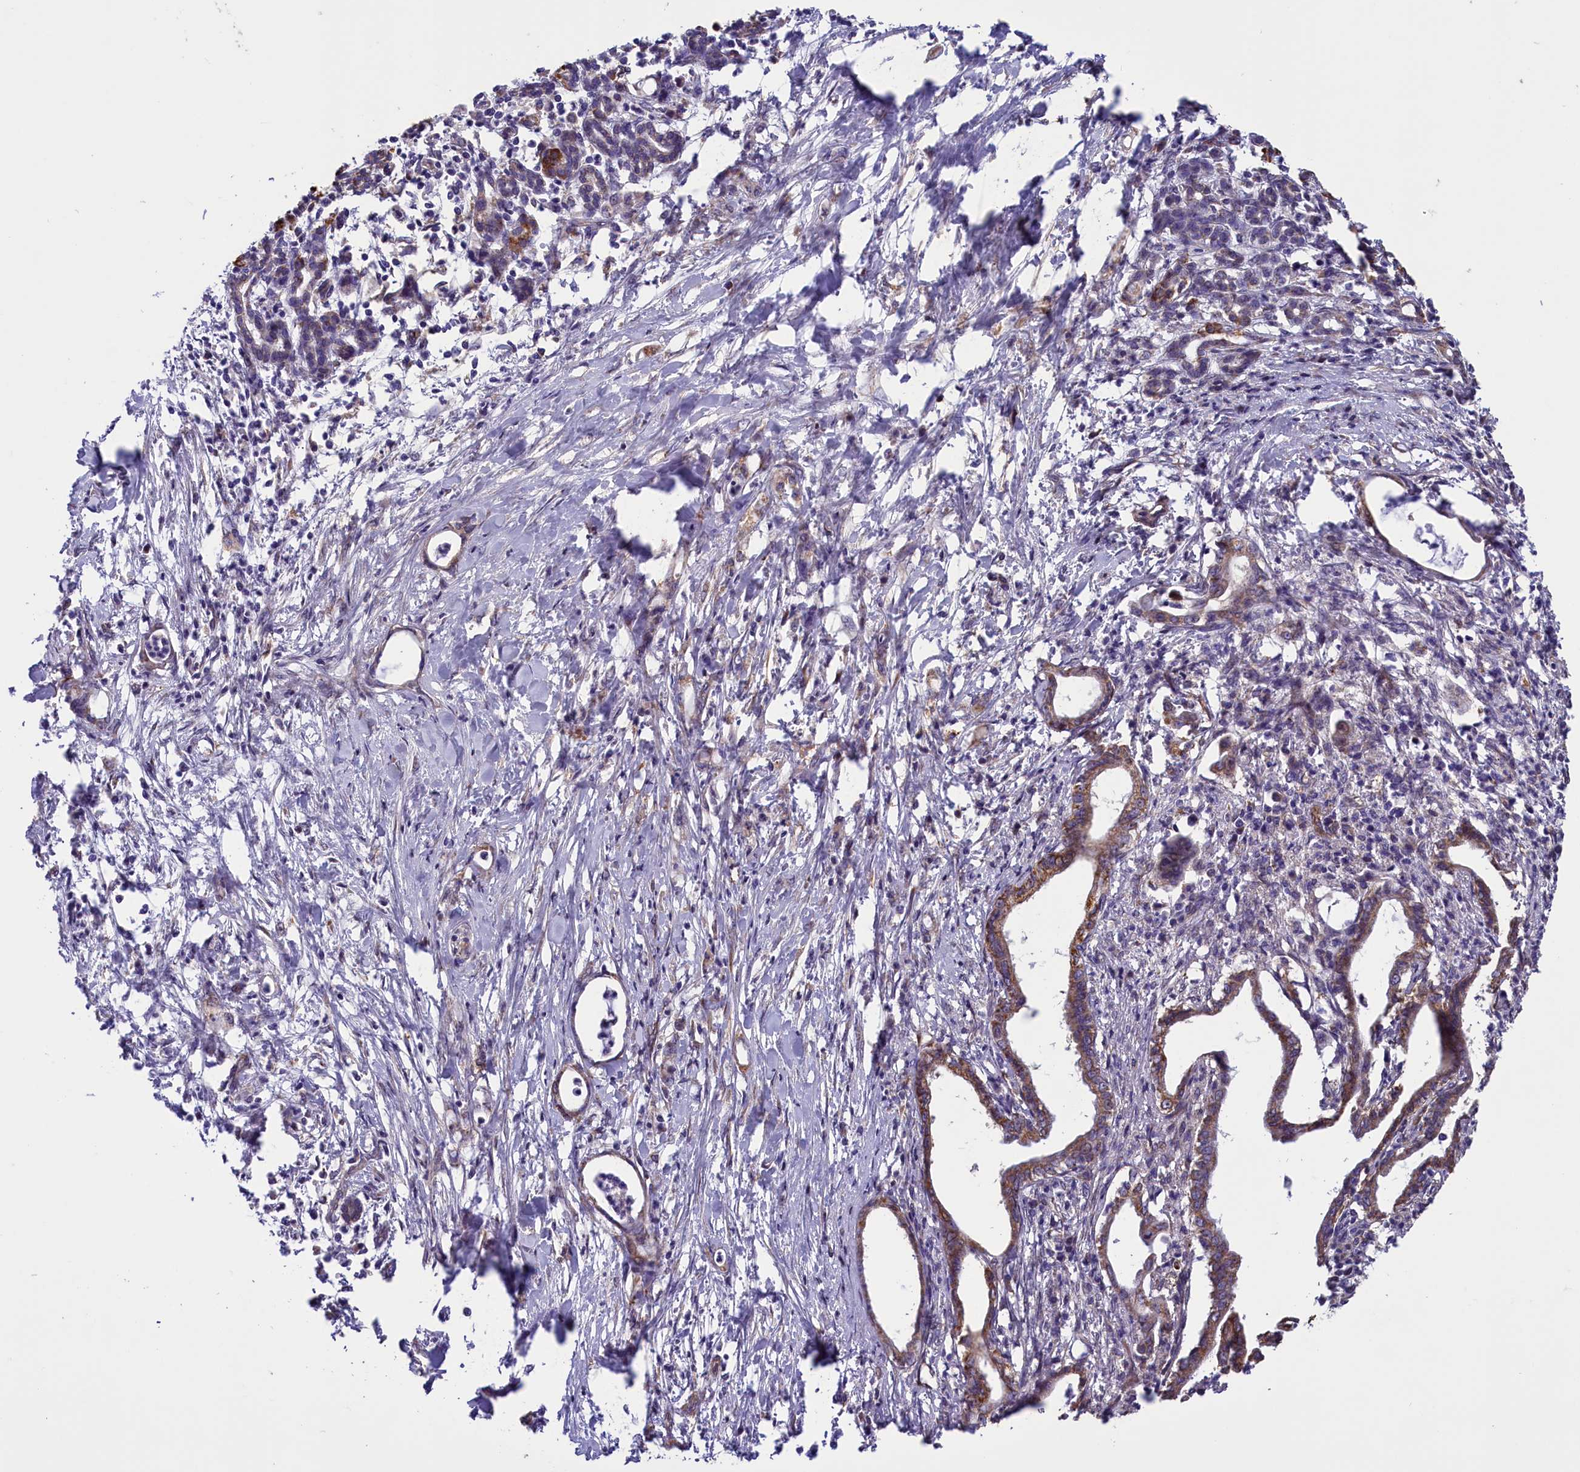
{"staining": {"intensity": "moderate", "quantity": ">75%", "location": "cytoplasmic/membranous"}, "tissue": "pancreatic cancer", "cell_type": "Tumor cells", "image_type": "cancer", "snomed": [{"axis": "morphology", "description": "Adenocarcinoma, NOS"}, {"axis": "topography", "description": "Pancreas"}], "caption": "Immunohistochemical staining of pancreatic adenocarcinoma demonstrates medium levels of moderate cytoplasmic/membranous protein positivity in about >75% of tumor cells.", "gene": "ACAD8", "patient": {"sex": "female", "age": 55}}